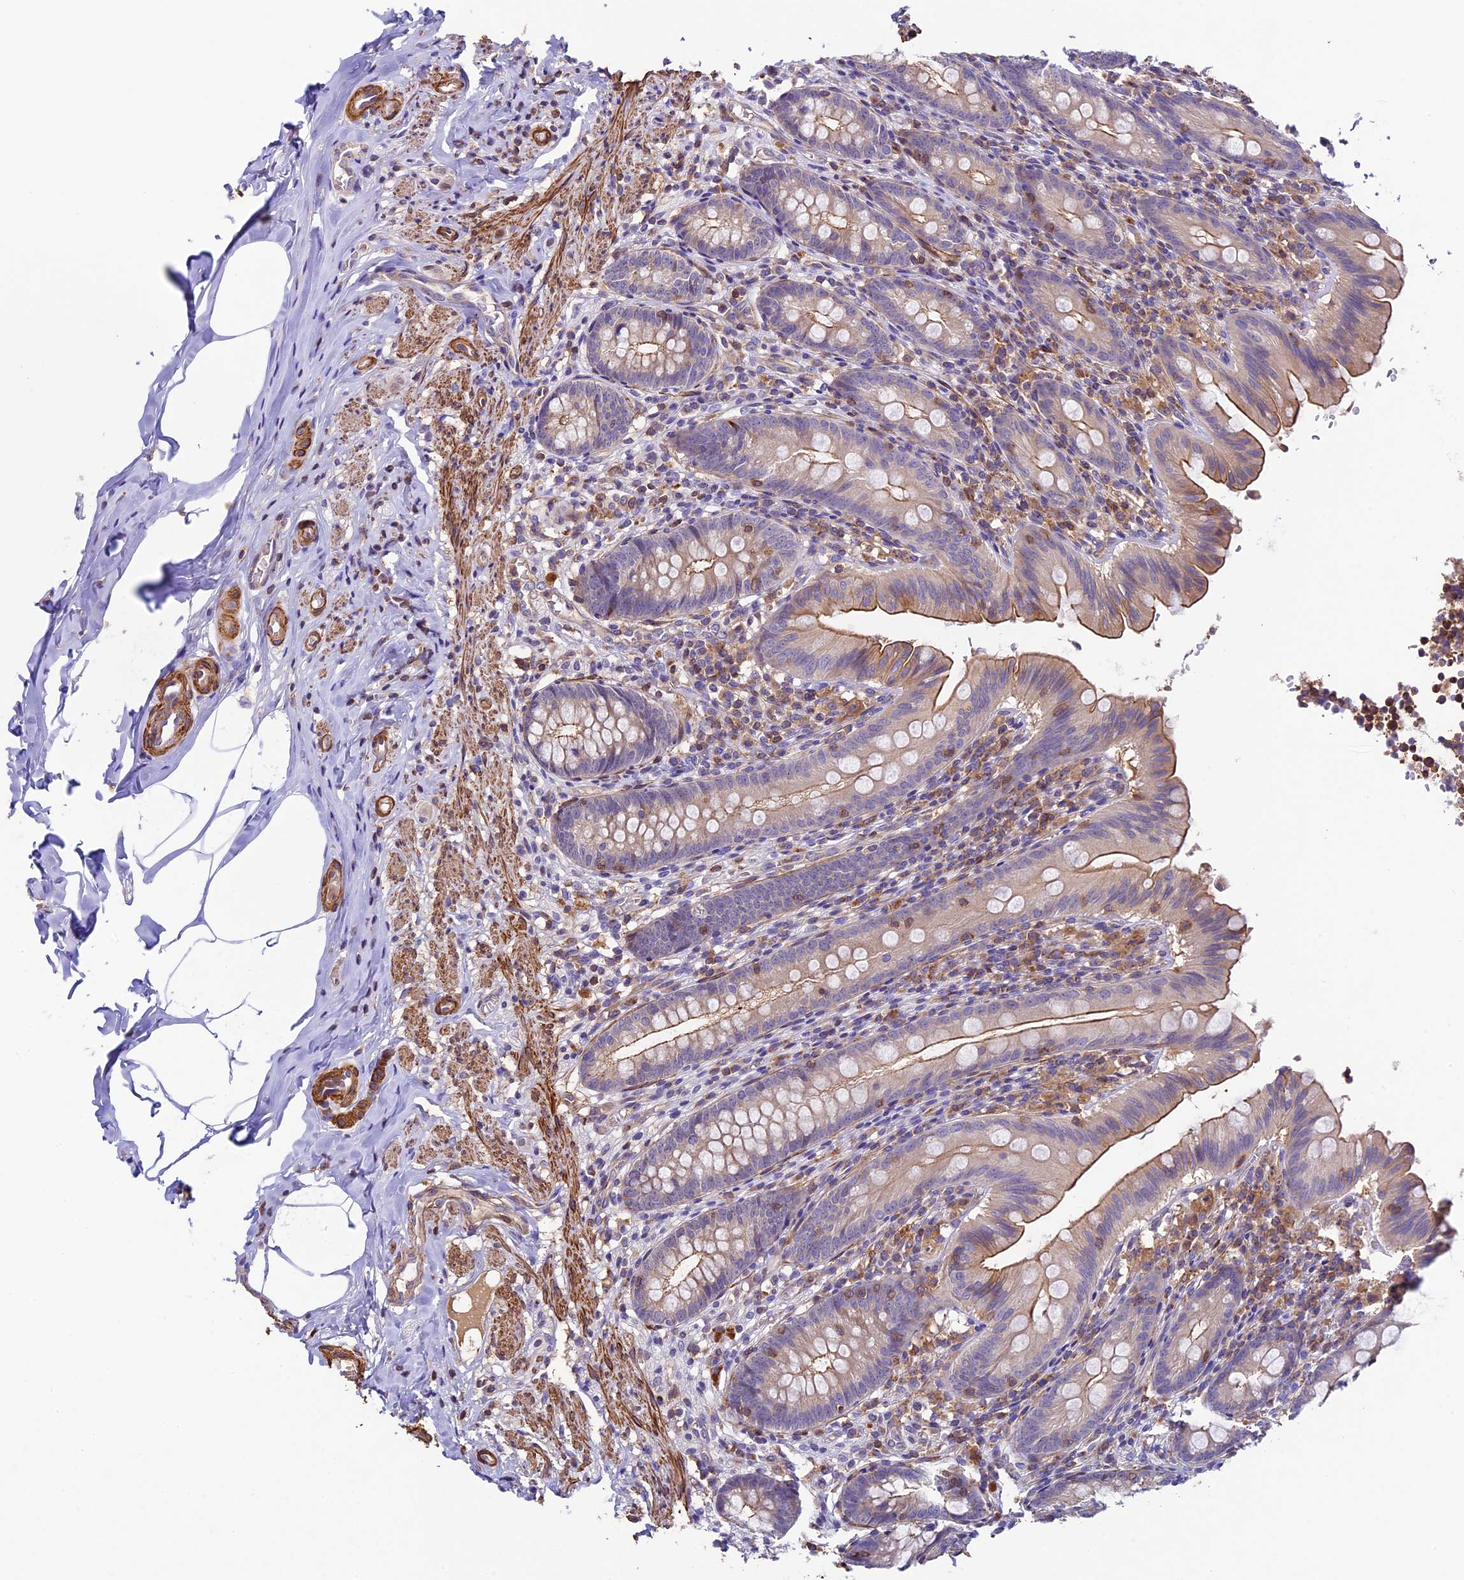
{"staining": {"intensity": "moderate", "quantity": "25%-75%", "location": "cytoplasmic/membranous"}, "tissue": "appendix", "cell_type": "Glandular cells", "image_type": "normal", "snomed": [{"axis": "morphology", "description": "Normal tissue, NOS"}, {"axis": "topography", "description": "Appendix"}], "caption": "This histopathology image displays immunohistochemistry staining of normal human appendix, with medium moderate cytoplasmic/membranous staining in approximately 25%-75% of glandular cells.", "gene": "TBC1D1", "patient": {"sex": "male", "age": 55}}